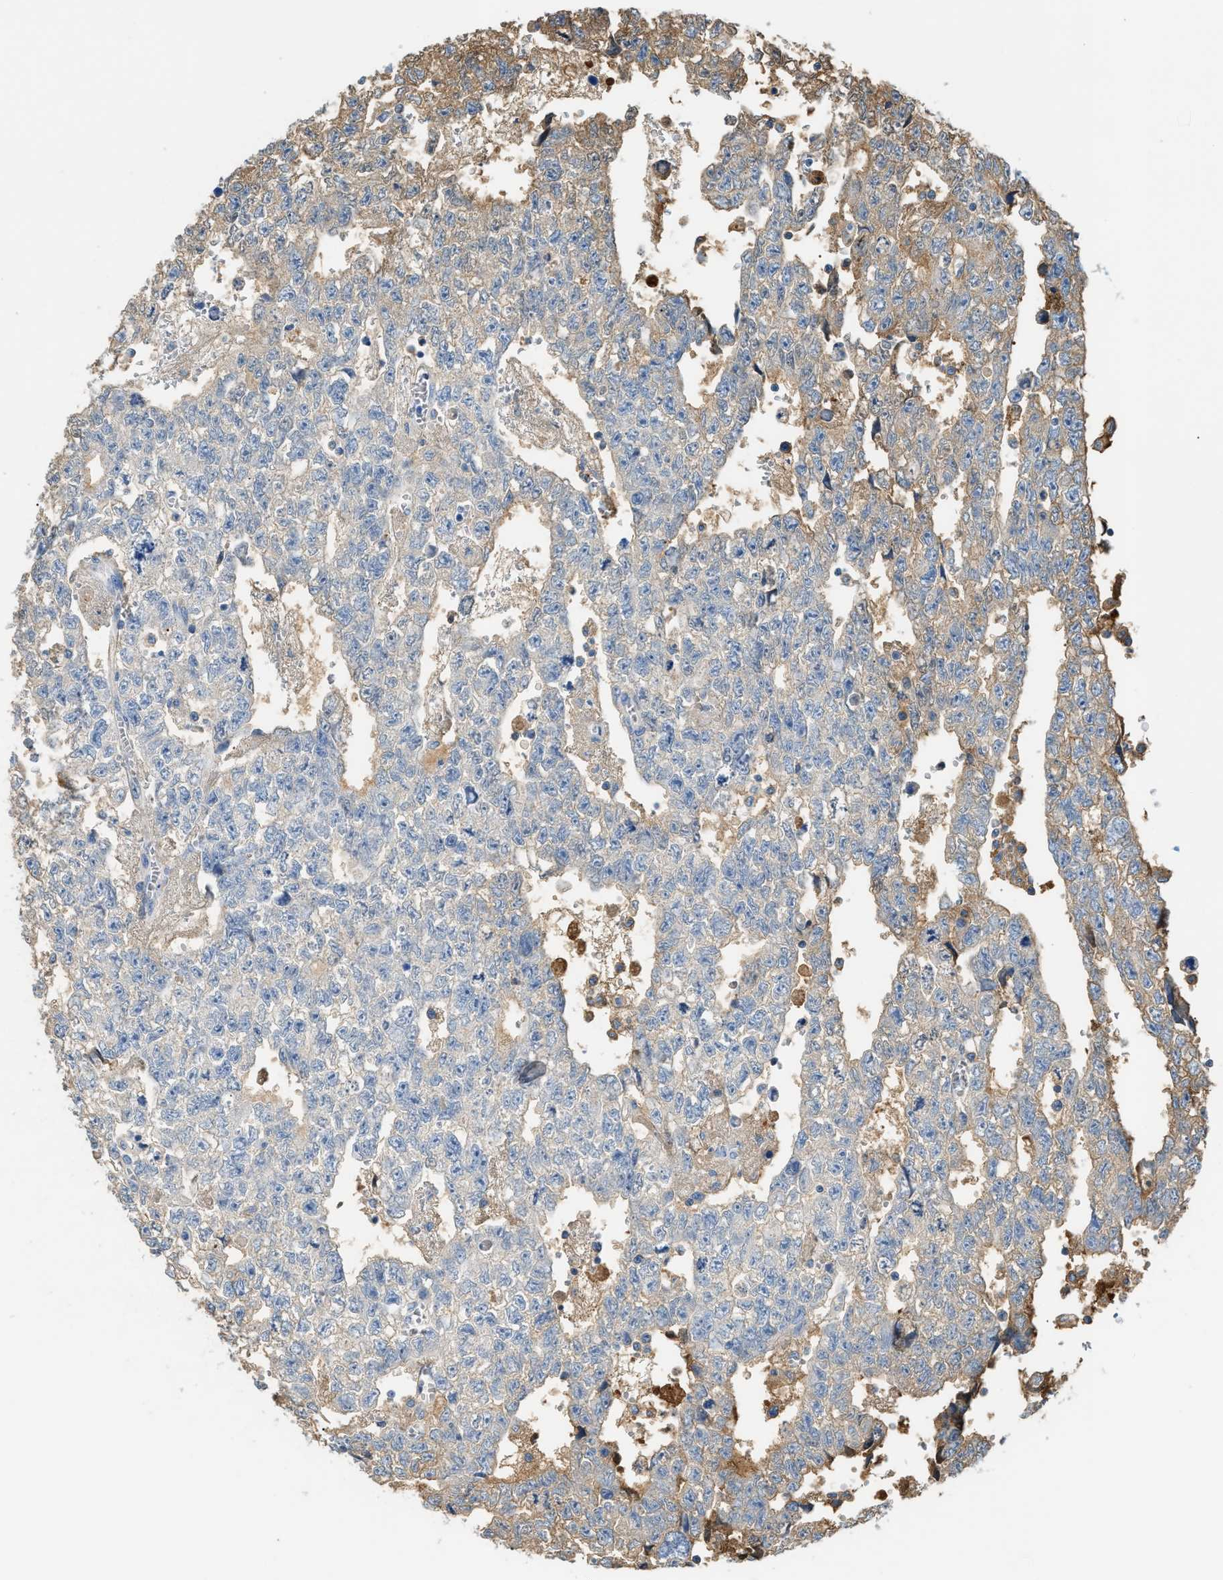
{"staining": {"intensity": "moderate", "quantity": "<25%", "location": "cytoplasmic/membranous"}, "tissue": "testis cancer", "cell_type": "Tumor cells", "image_type": "cancer", "snomed": [{"axis": "morphology", "description": "Seminoma, NOS"}, {"axis": "morphology", "description": "Carcinoma, Embryonal, NOS"}, {"axis": "topography", "description": "Testis"}], "caption": "A histopathology image of testis cancer (seminoma) stained for a protein exhibits moderate cytoplasmic/membranous brown staining in tumor cells. The staining was performed using DAB (3,3'-diaminobenzidine) to visualize the protein expression in brown, while the nuclei were stained in blue with hematoxylin (Magnification: 20x).", "gene": "CFI", "patient": {"sex": "male", "age": 38}}